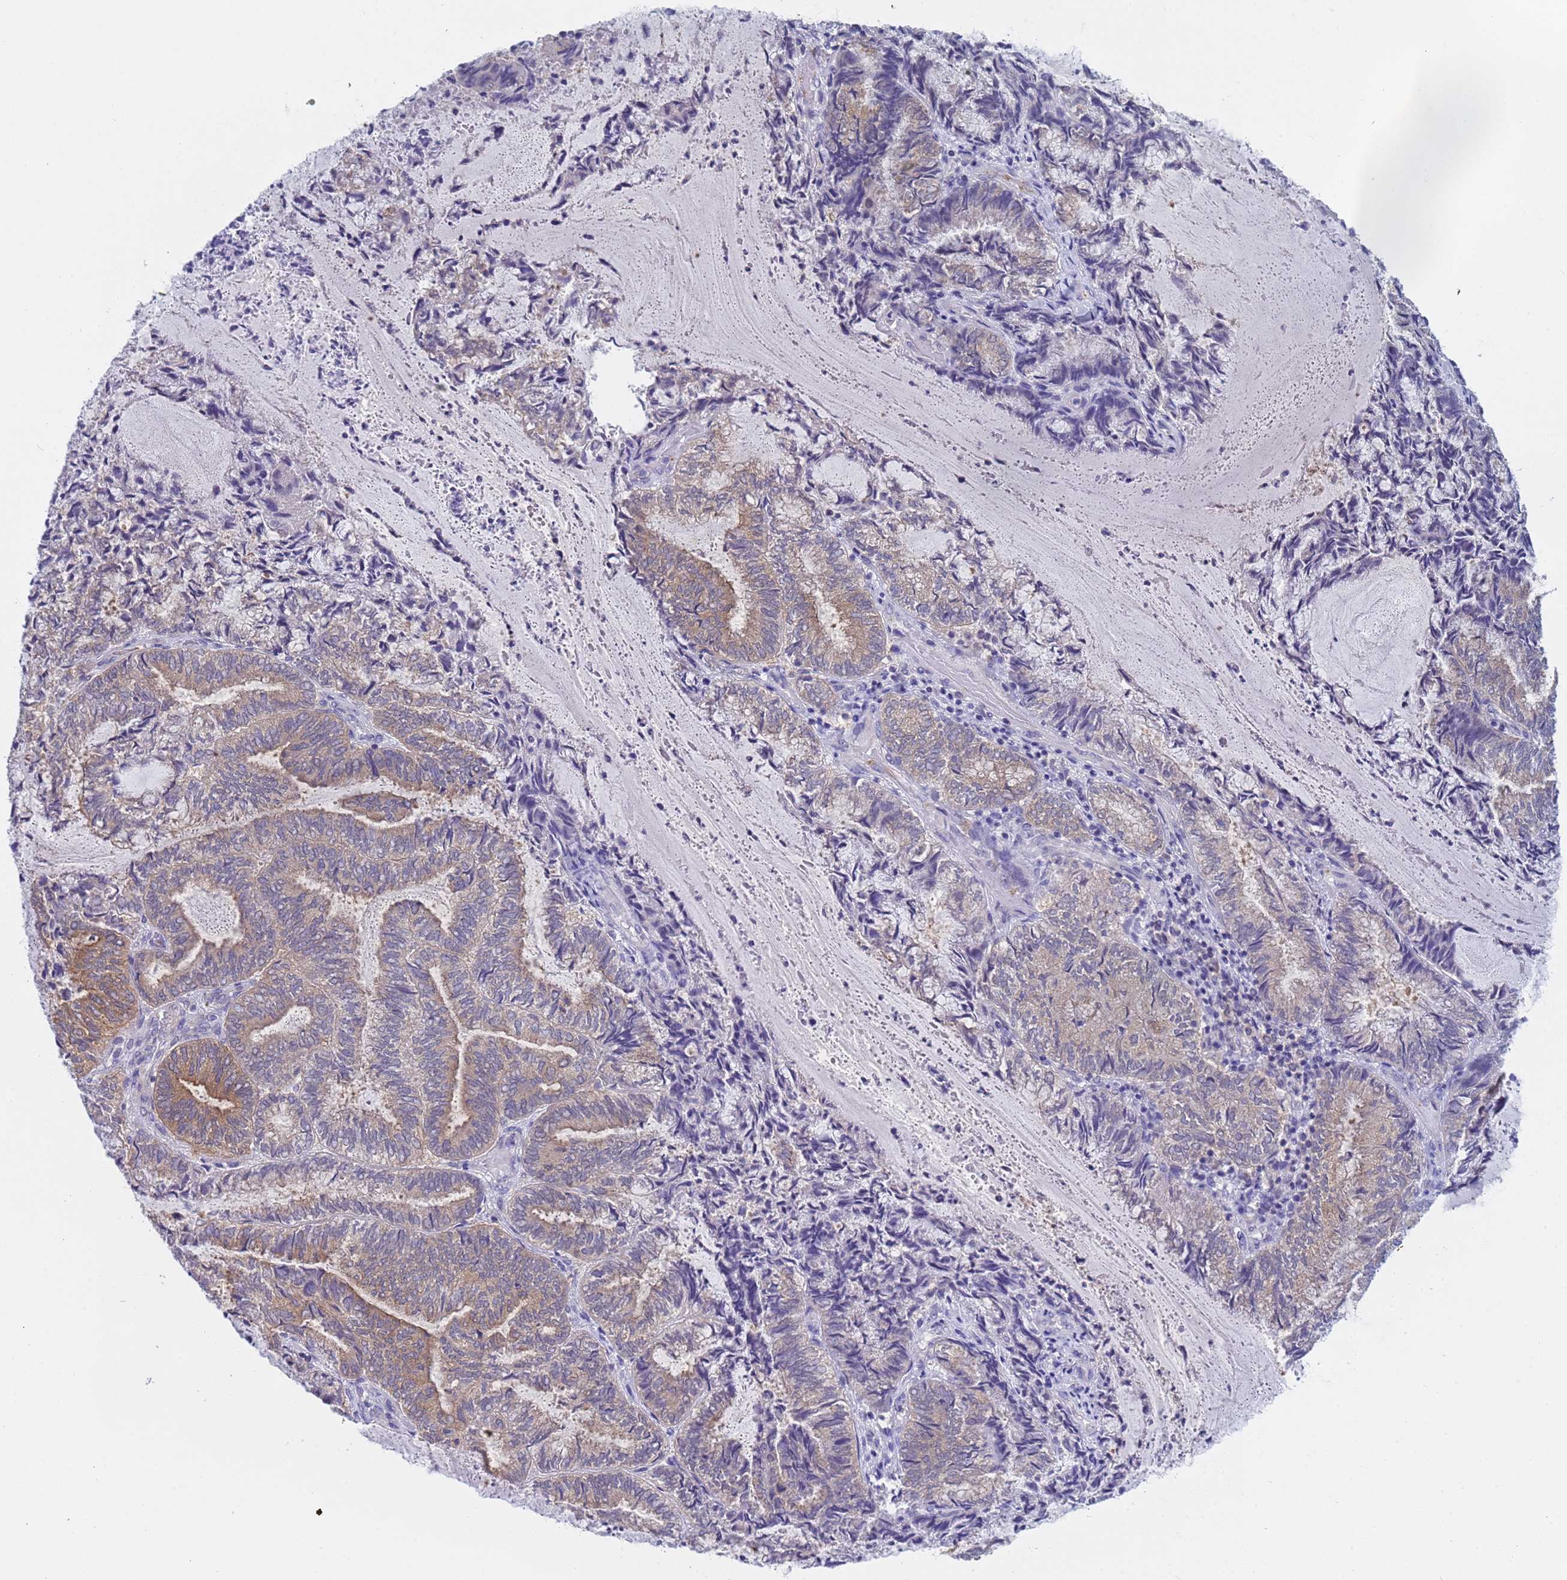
{"staining": {"intensity": "weak", "quantity": "<25%", "location": "cytoplasmic/membranous"}, "tissue": "endometrial cancer", "cell_type": "Tumor cells", "image_type": "cancer", "snomed": [{"axis": "morphology", "description": "Adenocarcinoma, NOS"}, {"axis": "topography", "description": "Endometrium"}], "caption": "Tumor cells are negative for brown protein staining in endometrial cancer (adenocarcinoma). The staining is performed using DAB brown chromogen with nuclei counter-stained in using hematoxylin.", "gene": "CAPN7", "patient": {"sex": "female", "age": 80}}